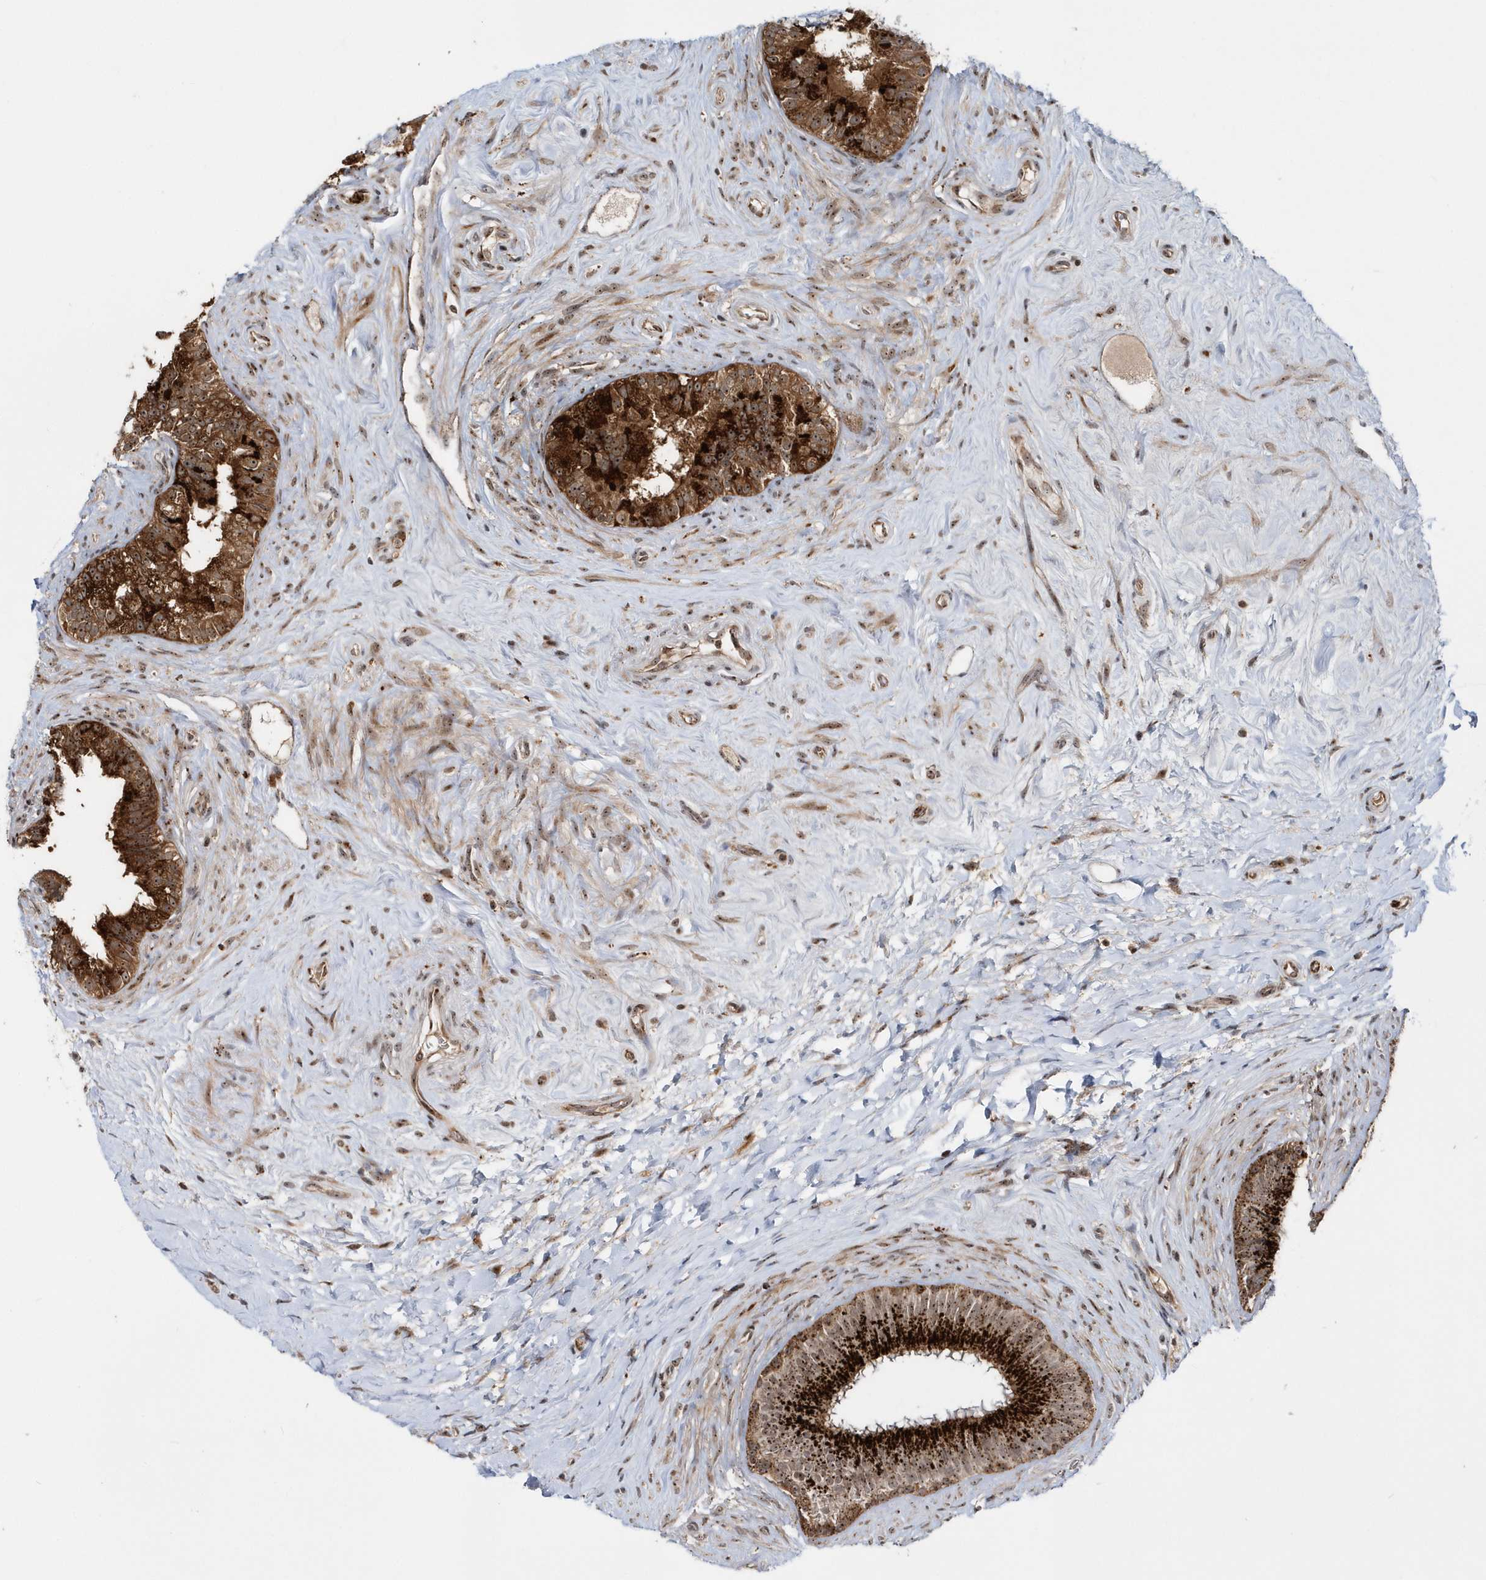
{"staining": {"intensity": "strong", "quantity": ">75%", "location": "cytoplasmic/membranous,nuclear"}, "tissue": "epididymis", "cell_type": "Glandular cells", "image_type": "normal", "snomed": [{"axis": "morphology", "description": "Normal tissue, NOS"}, {"axis": "topography", "description": "Epididymis"}], "caption": "Epididymis stained with DAB immunohistochemistry reveals high levels of strong cytoplasmic/membranous,nuclear positivity in approximately >75% of glandular cells.", "gene": "SOWAHB", "patient": {"sex": "male", "age": 84}}